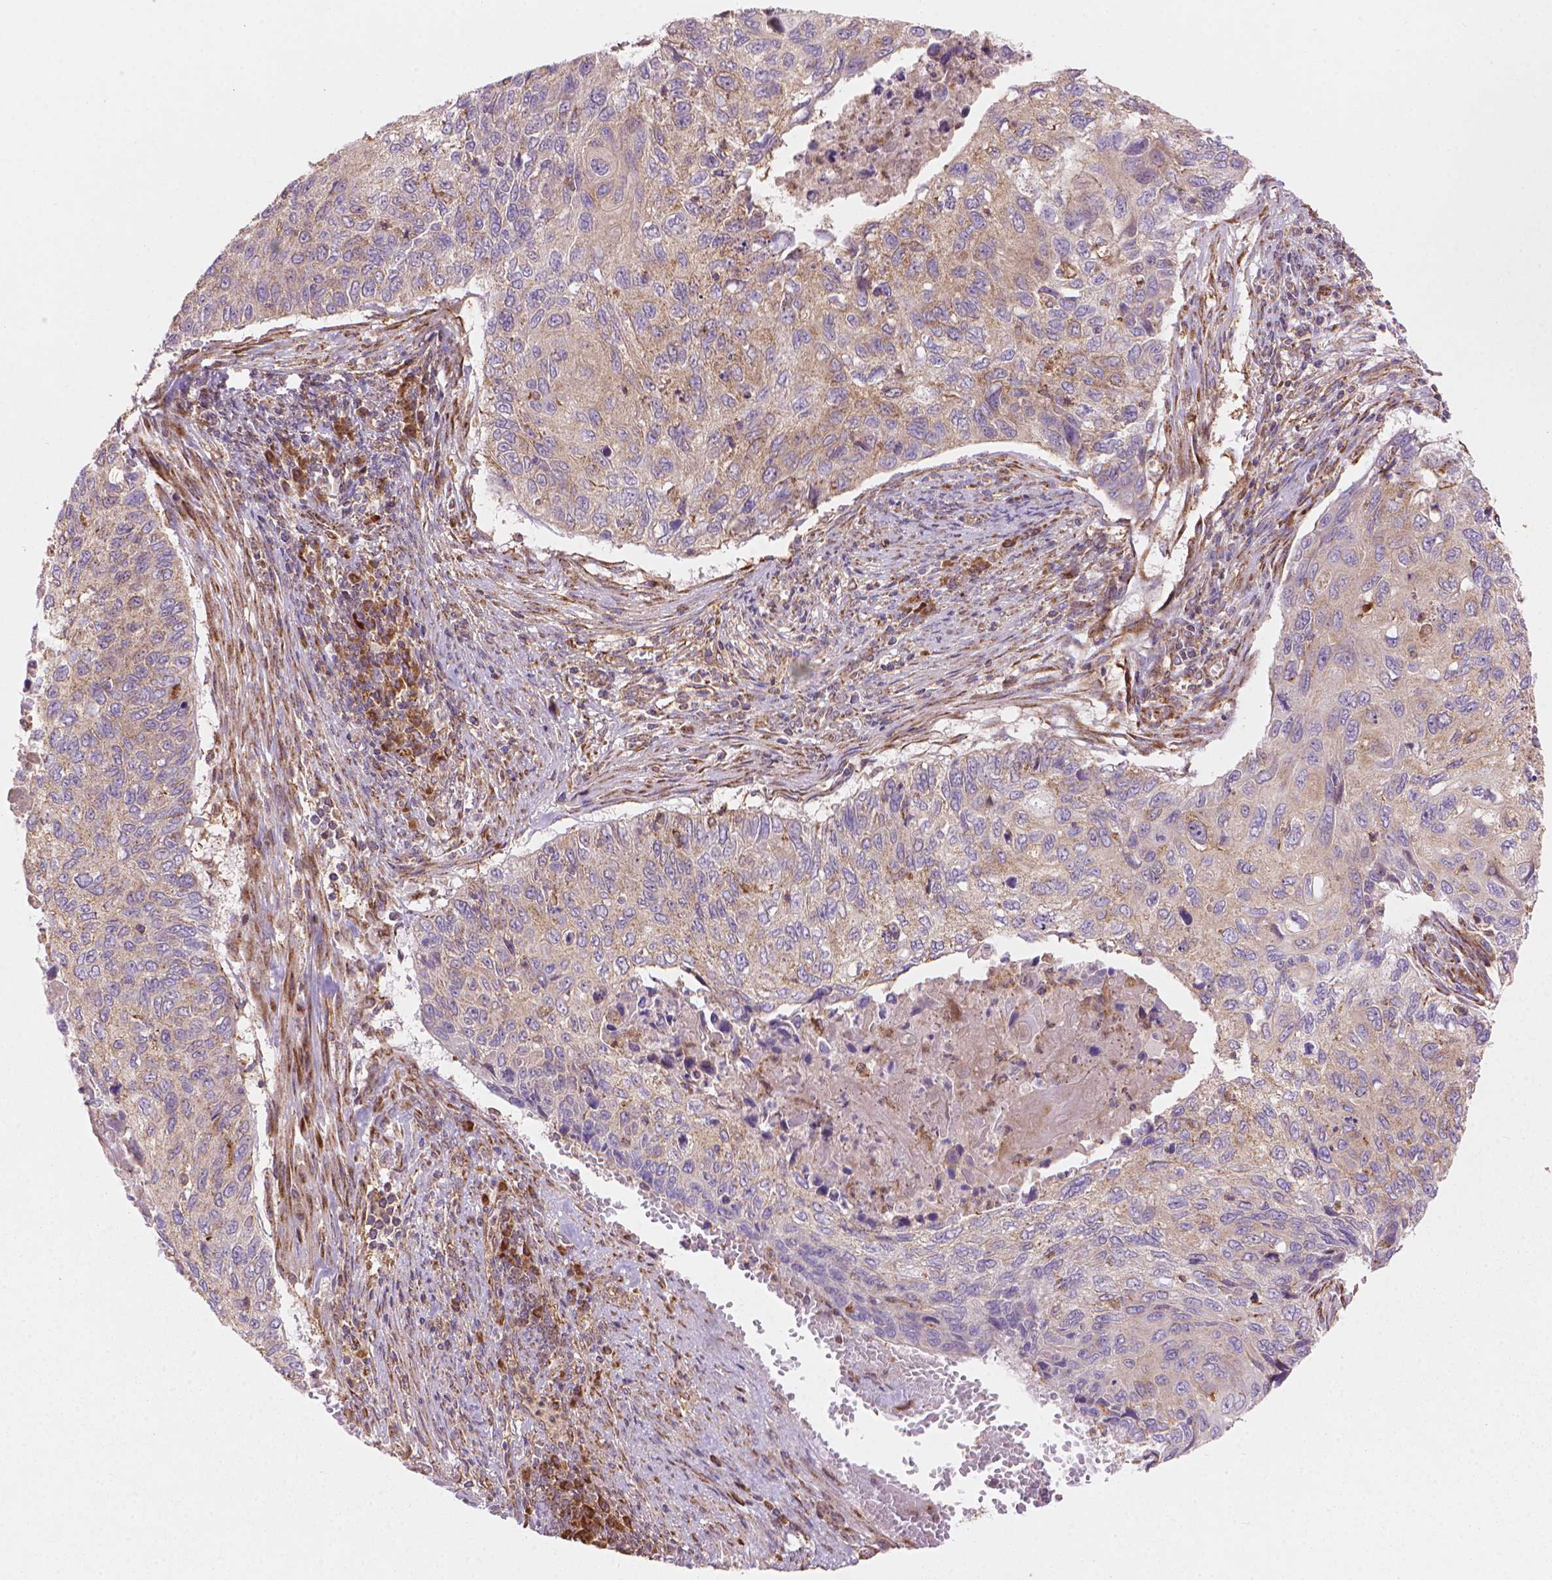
{"staining": {"intensity": "weak", "quantity": "<25%", "location": "cytoplasmic/membranous"}, "tissue": "cervical cancer", "cell_type": "Tumor cells", "image_type": "cancer", "snomed": [{"axis": "morphology", "description": "Squamous cell carcinoma, NOS"}, {"axis": "topography", "description": "Cervix"}], "caption": "Cervical squamous cell carcinoma stained for a protein using immunohistochemistry (IHC) shows no expression tumor cells.", "gene": "VARS2", "patient": {"sex": "female", "age": 70}}